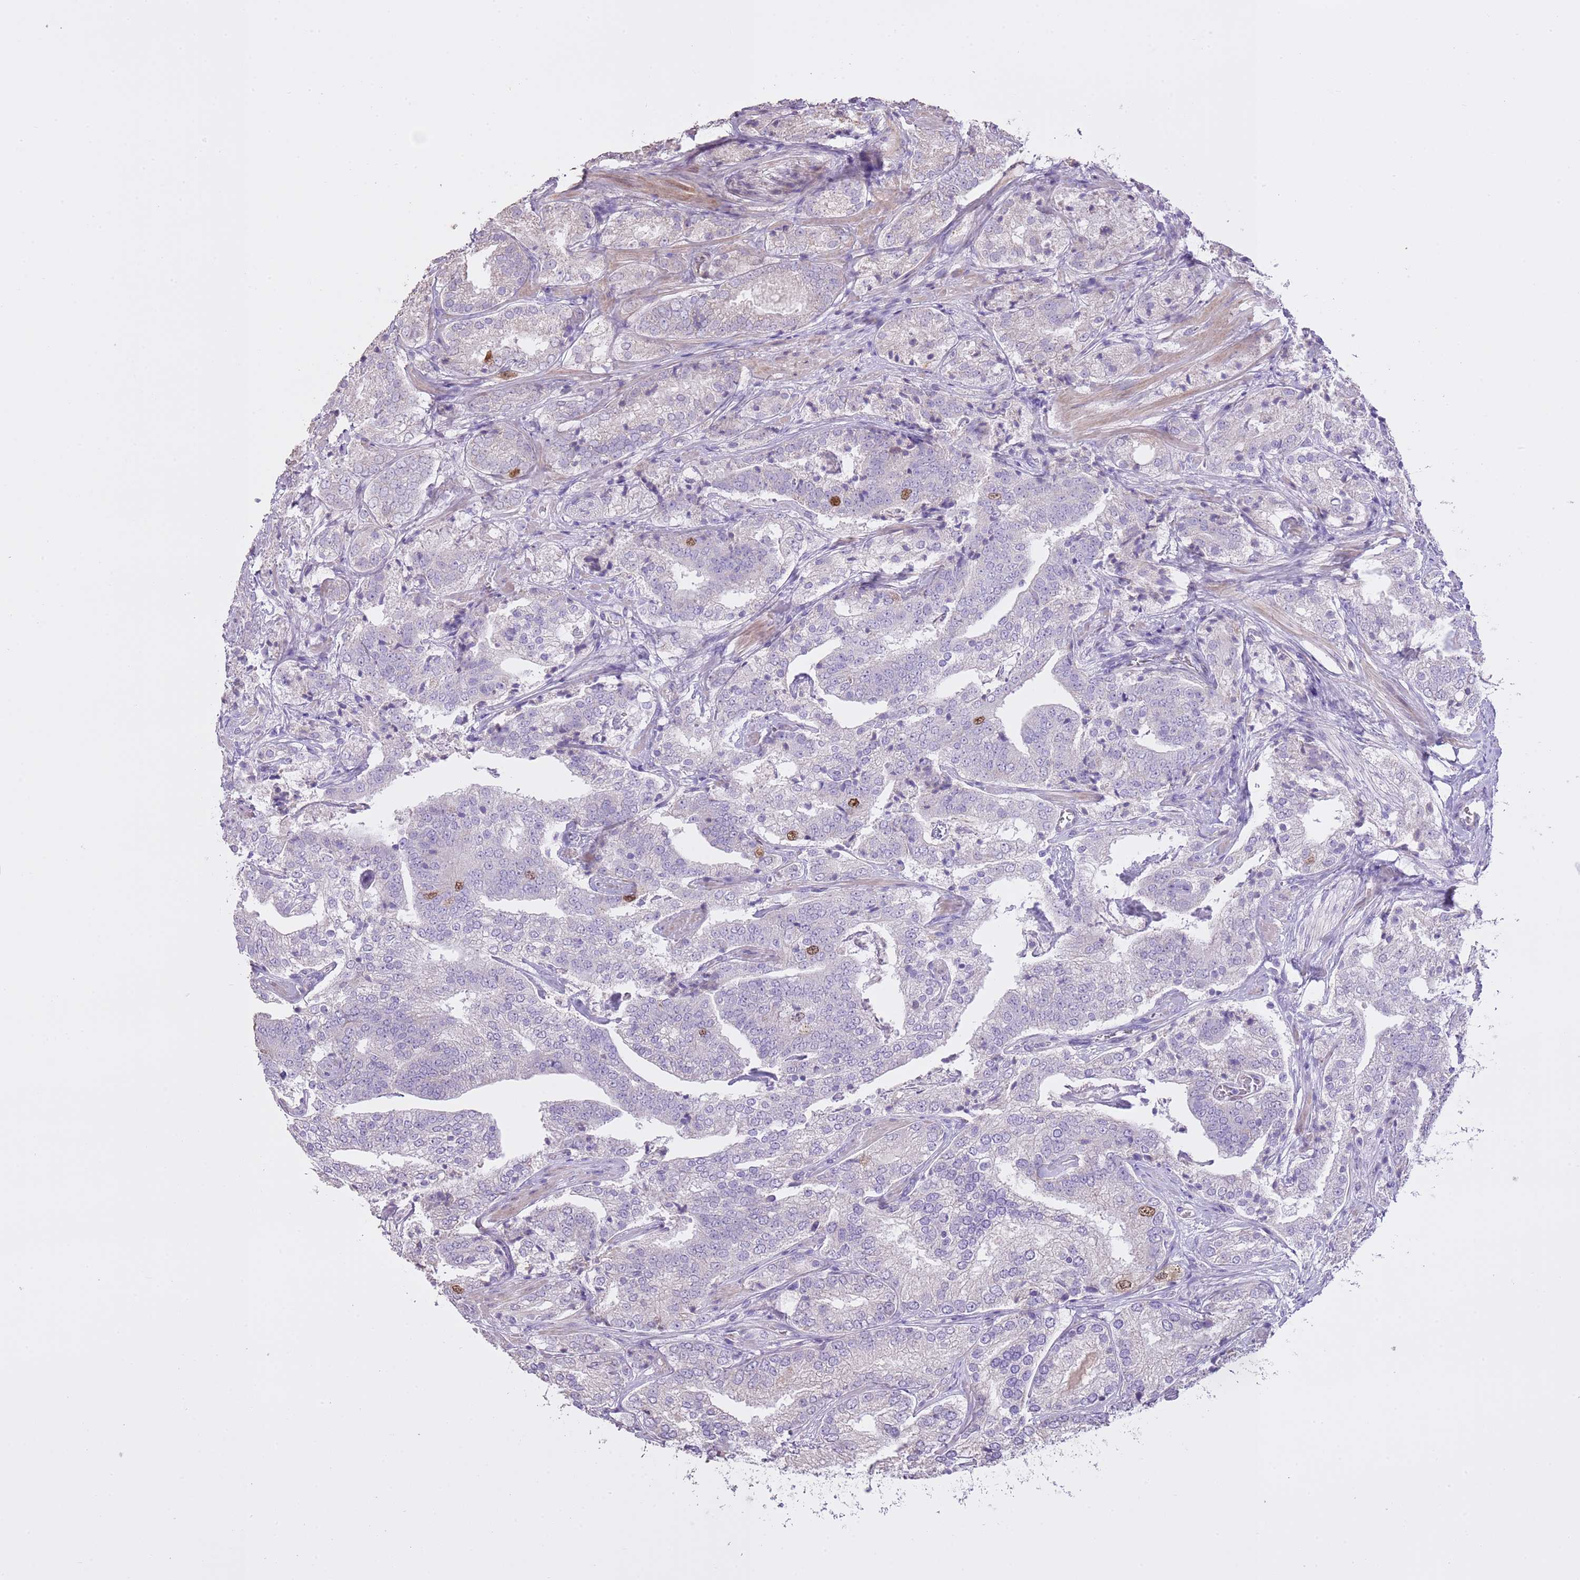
{"staining": {"intensity": "moderate", "quantity": "<25%", "location": "nuclear"}, "tissue": "prostate cancer", "cell_type": "Tumor cells", "image_type": "cancer", "snomed": [{"axis": "morphology", "description": "Adenocarcinoma, High grade"}, {"axis": "topography", "description": "Prostate"}], "caption": "Immunohistochemistry photomicrograph of neoplastic tissue: human prostate adenocarcinoma (high-grade) stained using IHC displays low levels of moderate protein expression localized specifically in the nuclear of tumor cells, appearing as a nuclear brown color.", "gene": "GMNN", "patient": {"sex": "male", "age": 63}}